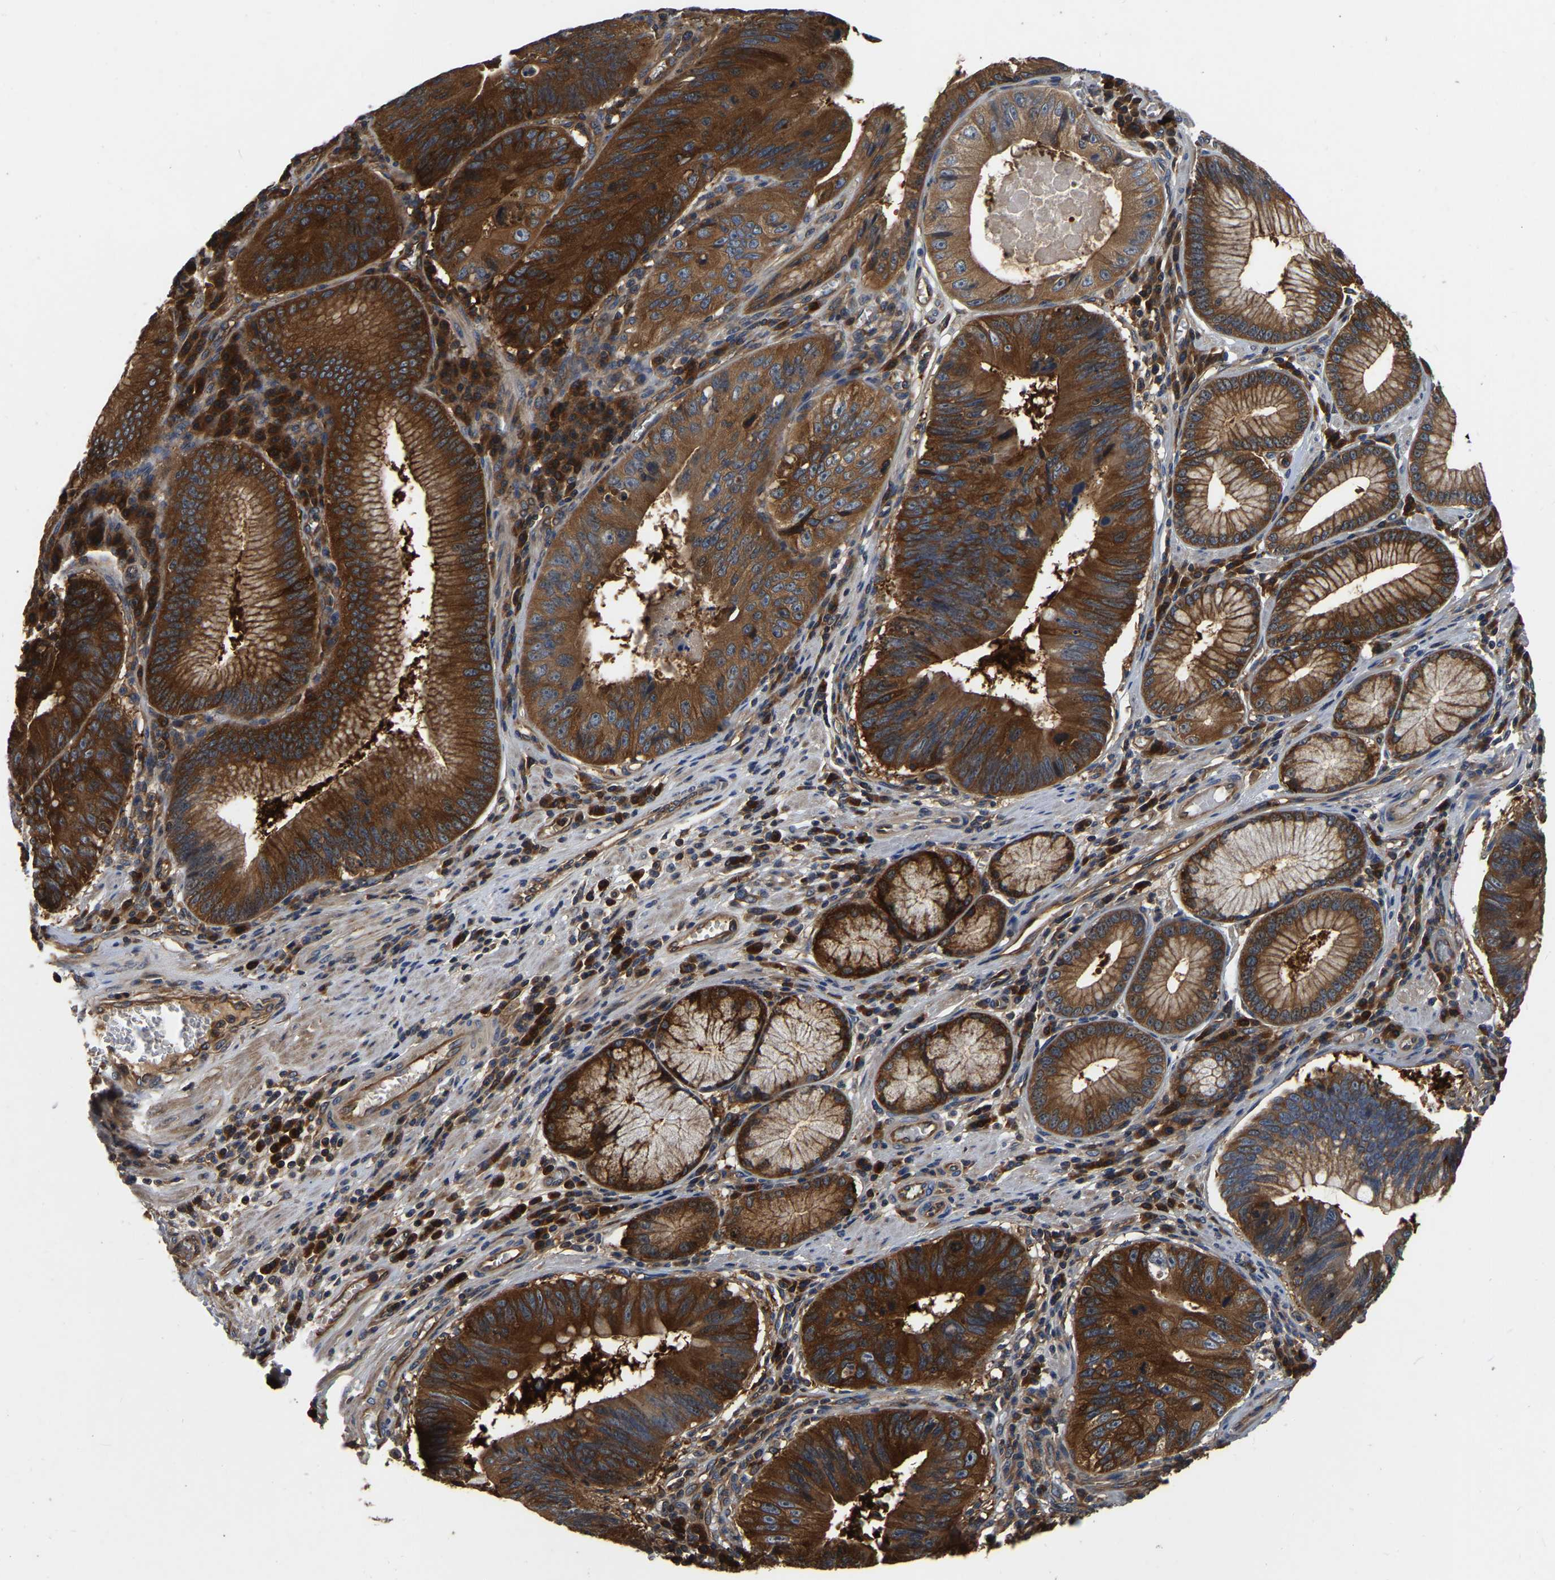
{"staining": {"intensity": "strong", "quantity": ">75%", "location": "cytoplasmic/membranous"}, "tissue": "stomach cancer", "cell_type": "Tumor cells", "image_type": "cancer", "snomed": [{"axis": "morphology", "description": "Adenocarcinoma, NOS"}, {"axis": "topography", "description": "Stomach"}], "caption": "A high-resolution image shows IHC staining of stomach adenocarcinoma, which demonstrates strong cytoplasmic/membranous expression in approximately >75% of tumor cells. Using DAB (brown) and hematoxylin (blue) stains, captured at high magnification using brightfield microscopy.", "gene": "GARS1", "patient": {"sex": "male", "age": 59}}